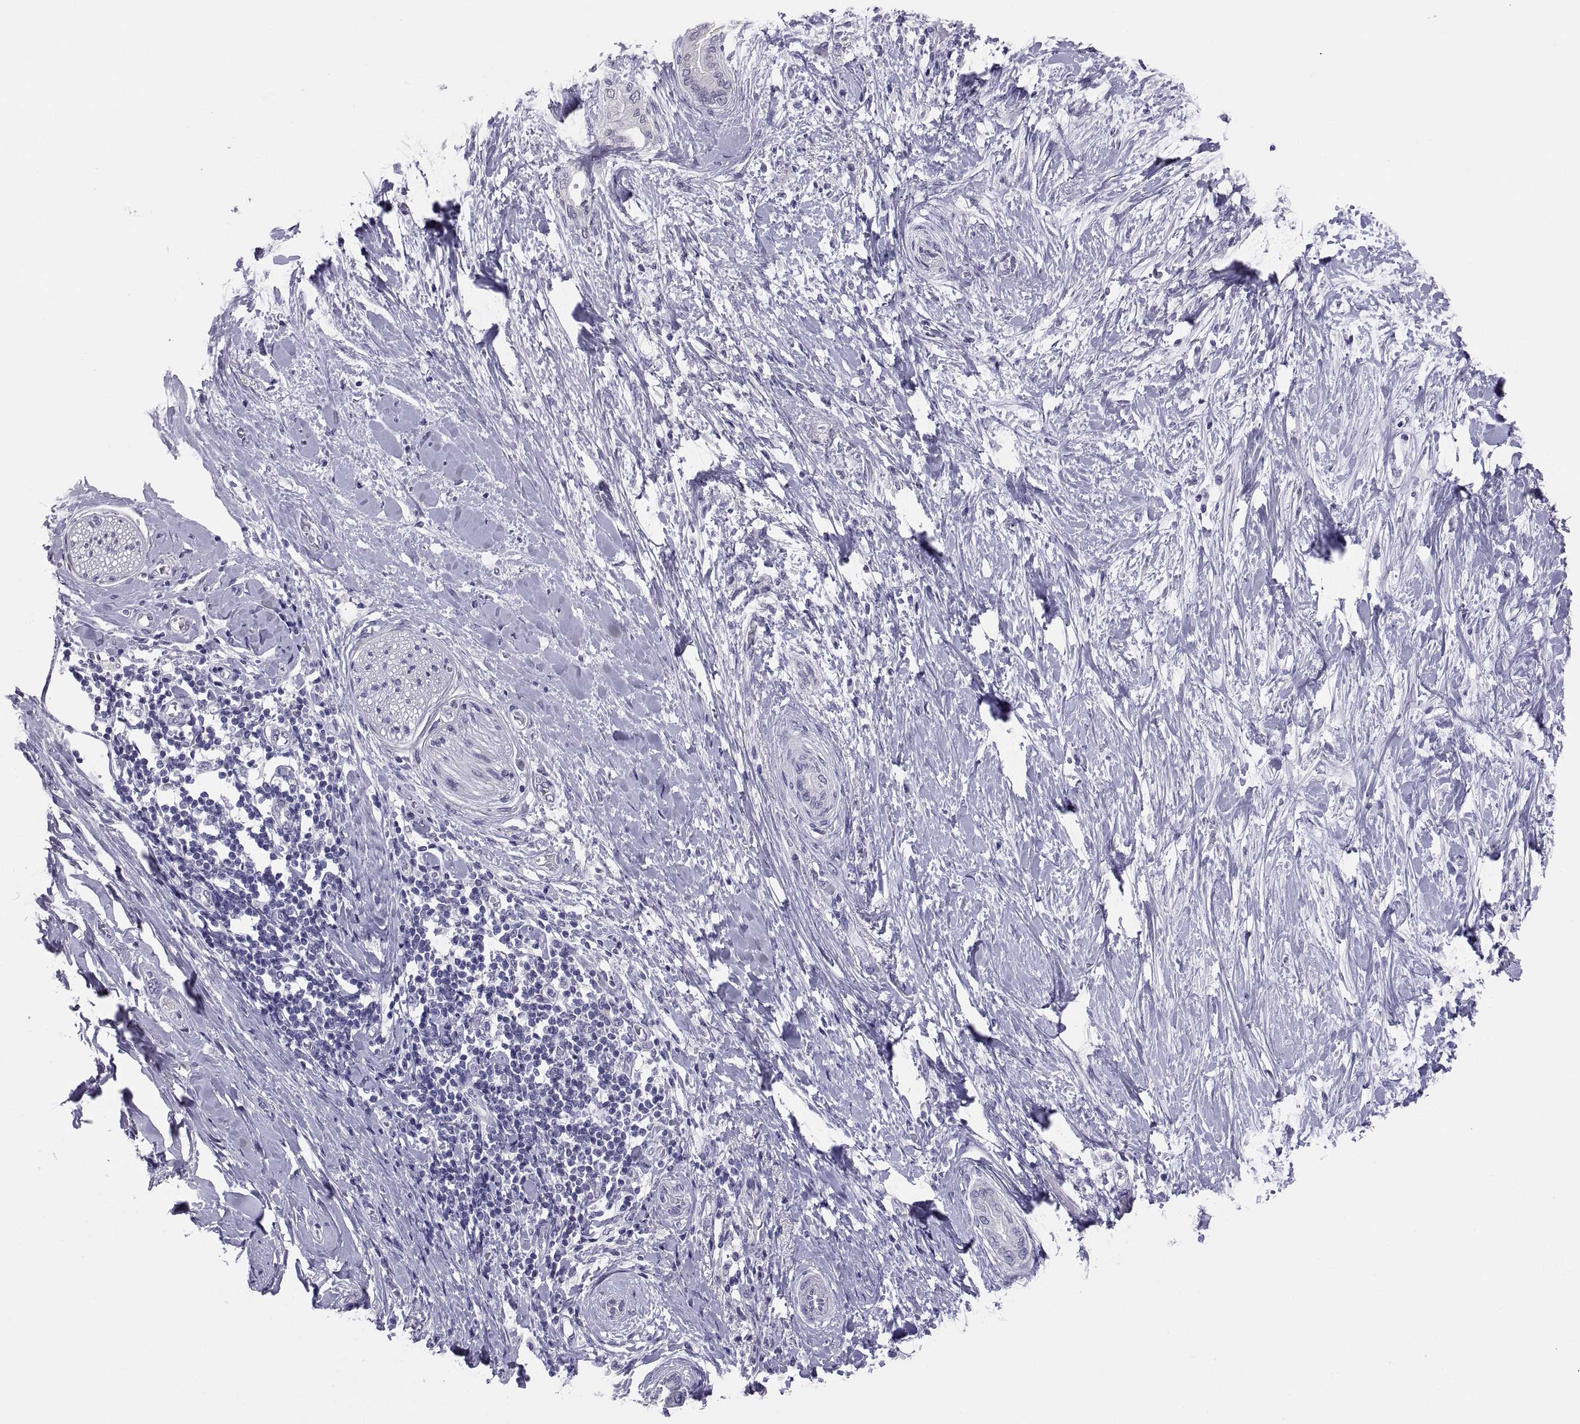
{"staining": {"intensity": "negative", "quantity": "none", "location": "none"}, "tissue": "pancreatic cancer", "cell_type": "Tumor cells", "image_type": "cancer", "snomed": [{"axis": "morphology", "description": "Normal tissue, NOS"}, {"axis": "morphology", "description": "Adenocarcinoma, NOS"}, {"axis": "topography", "description": "Pancreas"}, {"axis": "topography", "description": "Duodenum"}], "caption": "Micrograph shows no significant protein positivity in tumor cells of adenocarcinoma (pancreatic).", "gene": "TEX13A", "patient": {"sex": "female", "age": 60}}